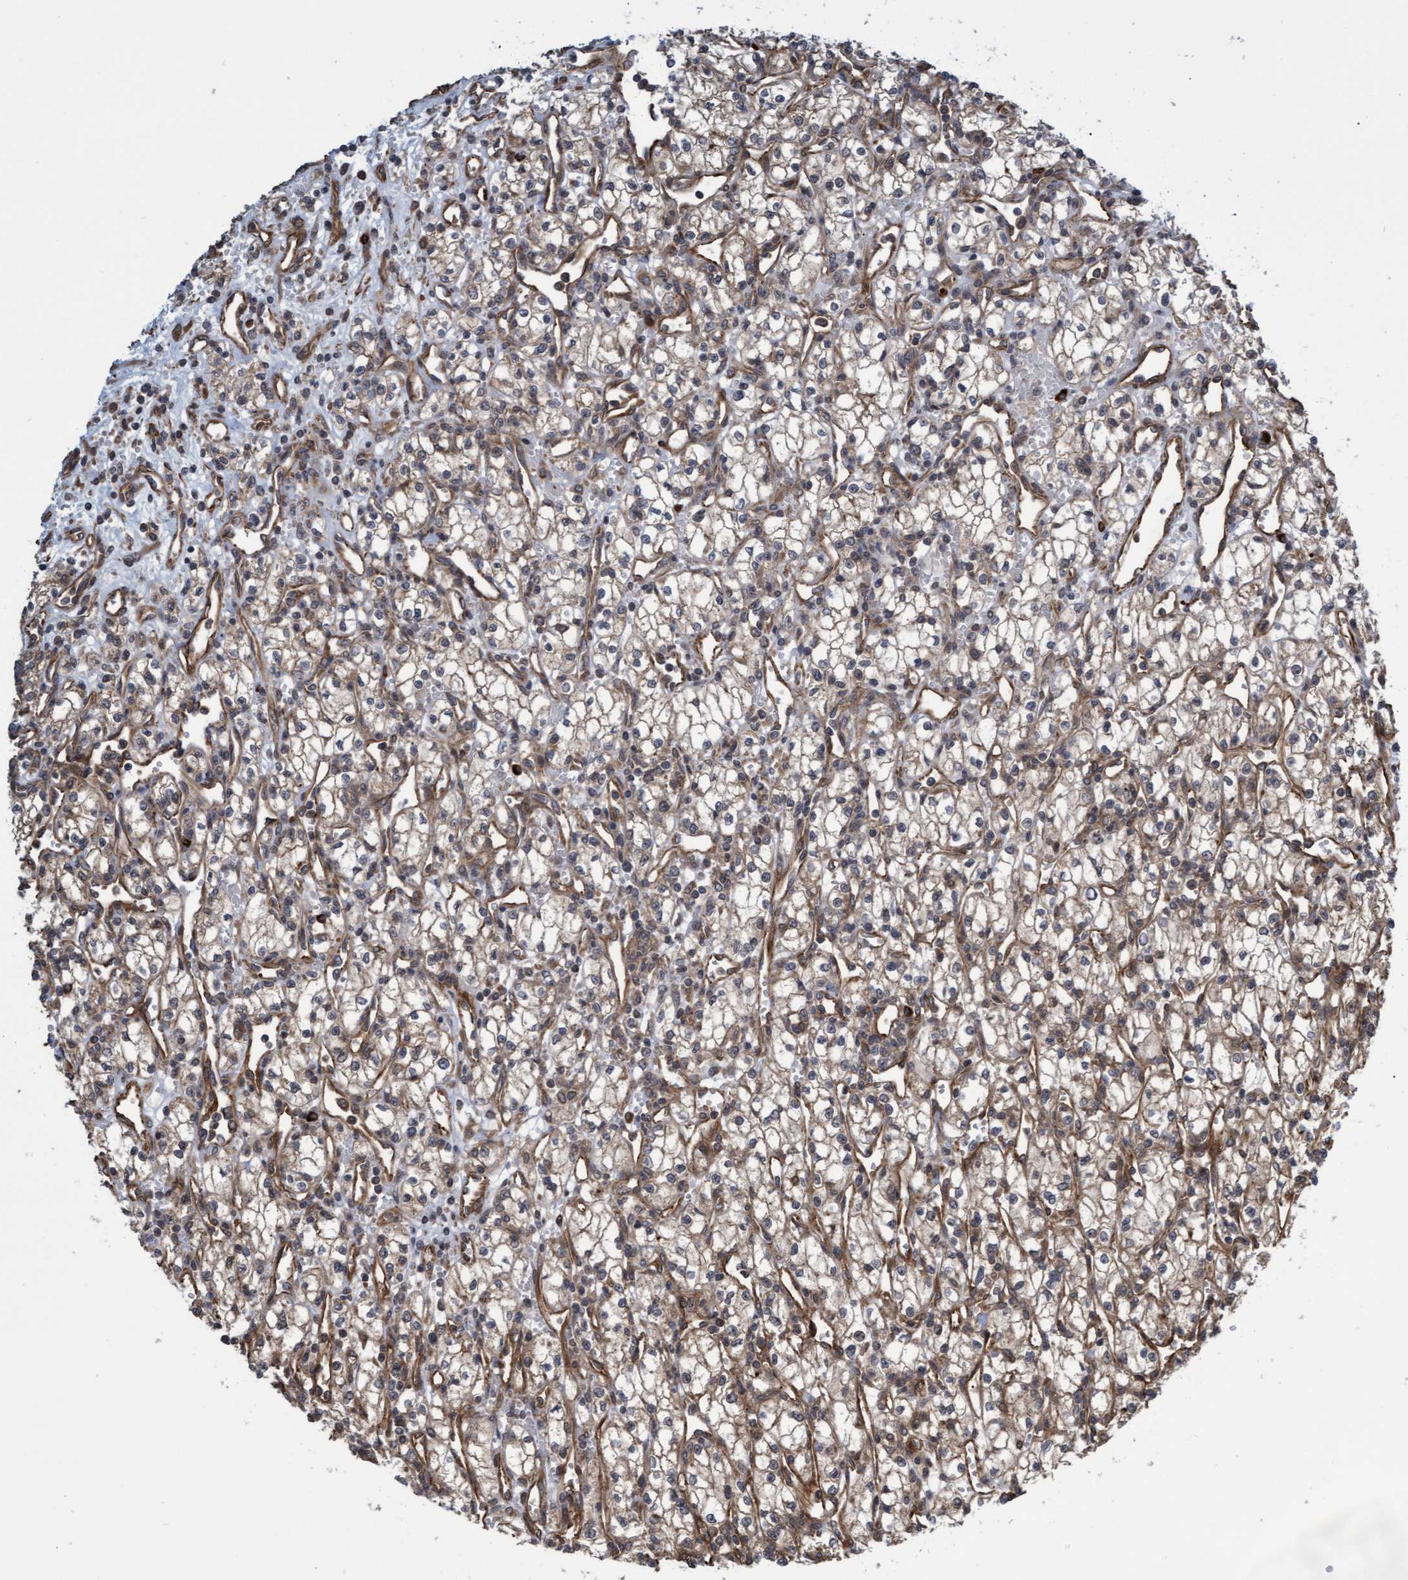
{"staining": {"intensity": "moderate", "quantity": ">75%", "location": "cytoplasmic/membranous"}, "tissue": "renal cancer", "cell_type": "Tumor cells", "image_type": "cancer", "snomed": [{"axis": "morphology", "description": "Adenocarcinoma, NOS"}, {"axis": "topography", "description": "Kidney"}], "caption": "Moderate cytoplasmic/membranous protein positivity is present in about >75% of tumor cells in renal cancer.", "gene": "TNFRSF10B", "patient": {"sex": "male", "age": 59}}